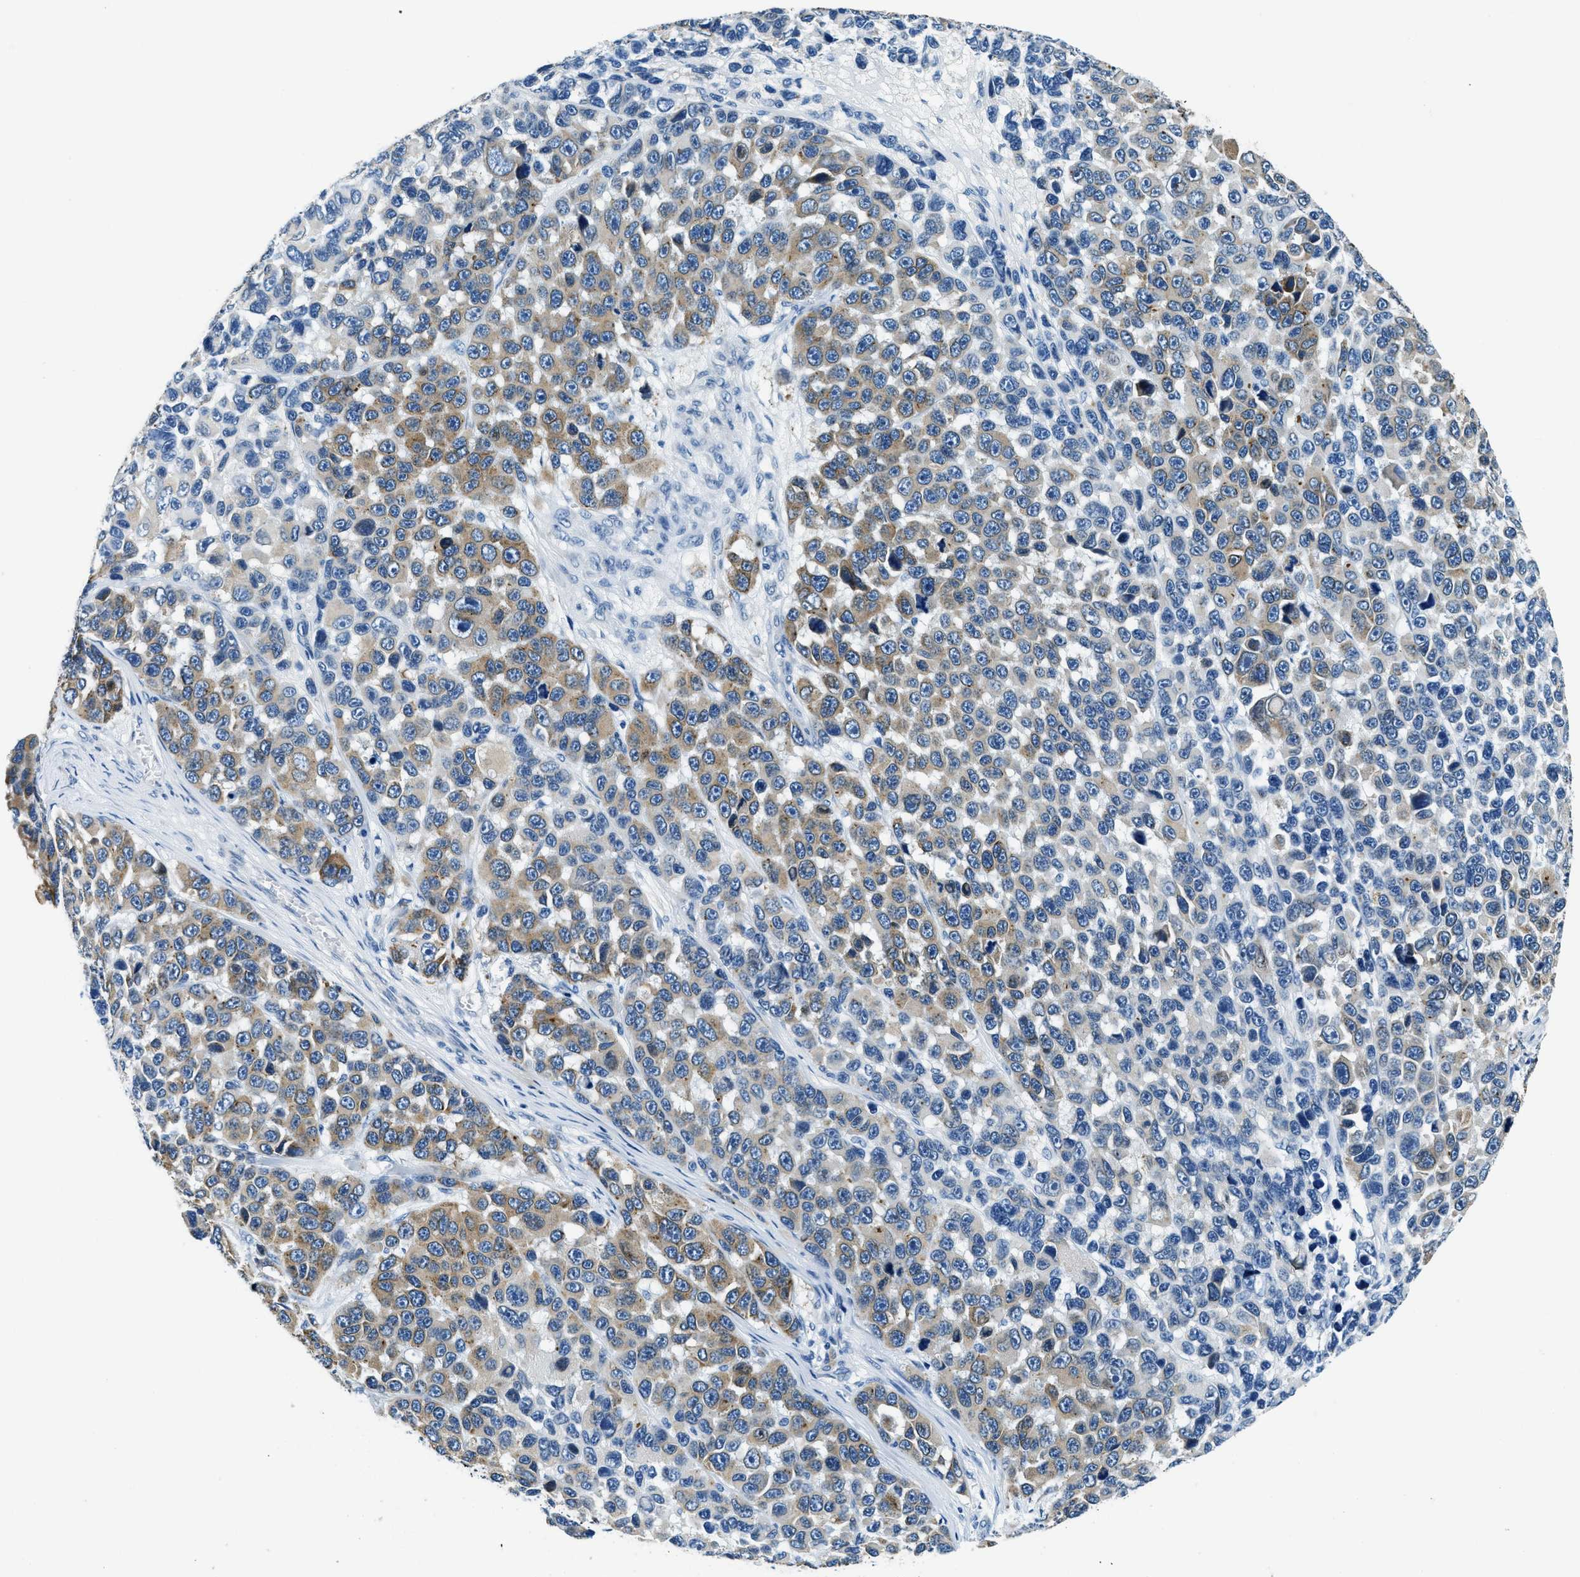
{"staining": {"intensity": "moderate", "quantity": "25%-75%", "location": "cytoplasmic/membranous"}, "tissue": "melanoma", "cell_type": "Tumor cells", "image_type": "cancer", "snomed": [{"axis": "morphology", "description": "Malignant melanoma, NOS"}, {"axis": "topography", "description": "Skin"}], "caption": "Melanoma stained for a protein (brown) displays moderate cytoplasmic/membranous positive expression in approximately 25%-75% of tumor cells.", "gene": "UBAC2", "patient": {"sex": "male", "age": 53}}